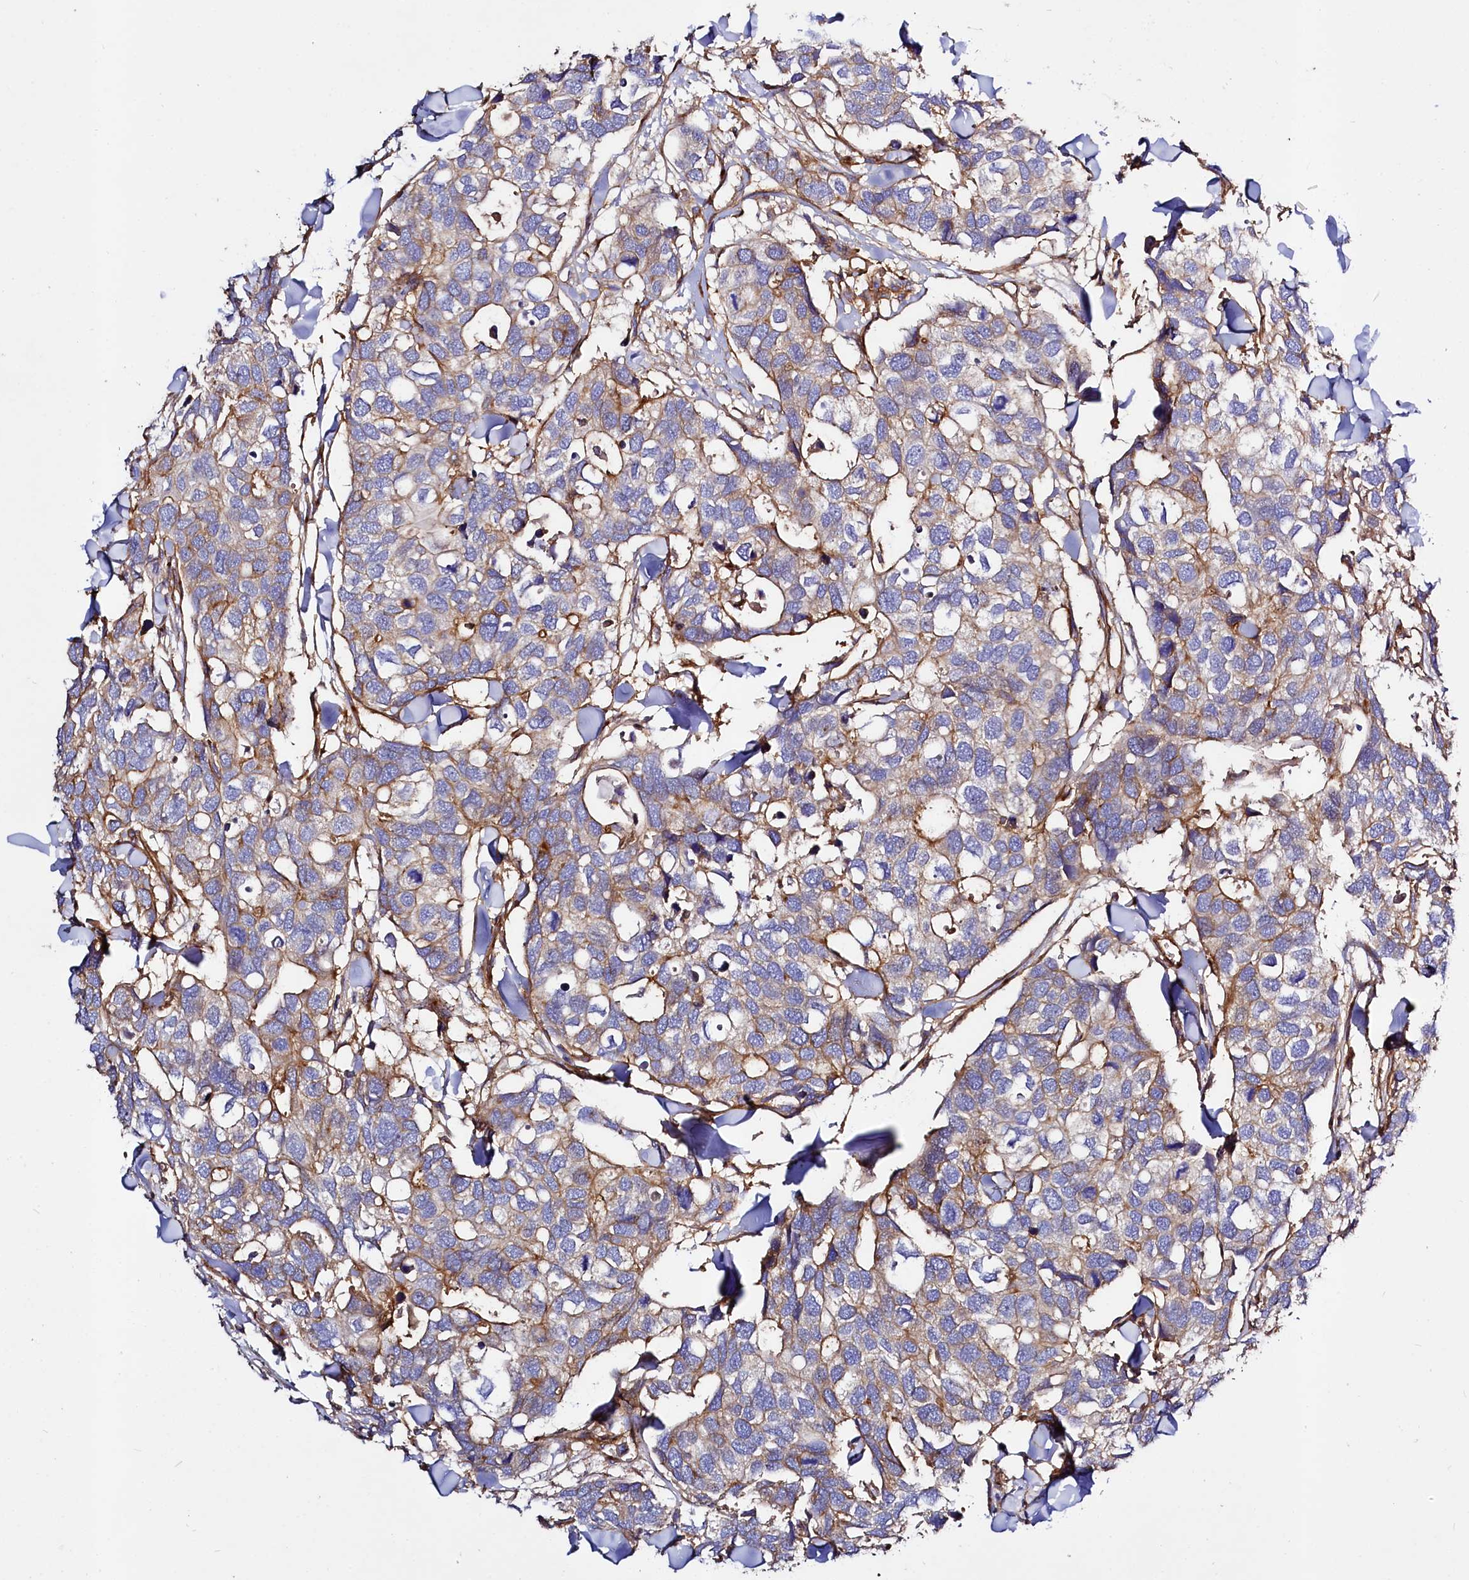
{"staining": {"intensity": "moderate", "quantity": "<25%", "location": "cytoplasmic/membranous"}, "tissue": "breast cancer", "cell_type": "Tumor cells", "image_type": "cancer", "snomed": [{"axis": "morphology", "description": "Duct carcinoma"}, {"axis": "topography", "description": "Breast"}], "caption": "Immunohistochemical staining of invasive ductal carcinoma (breast) displays low levels of moderate cytoplasmic/membranous positivity in approximately <25% of tumor cells.", "gene": "ANO6", "patient": {"sex": "female", "age": 83}}